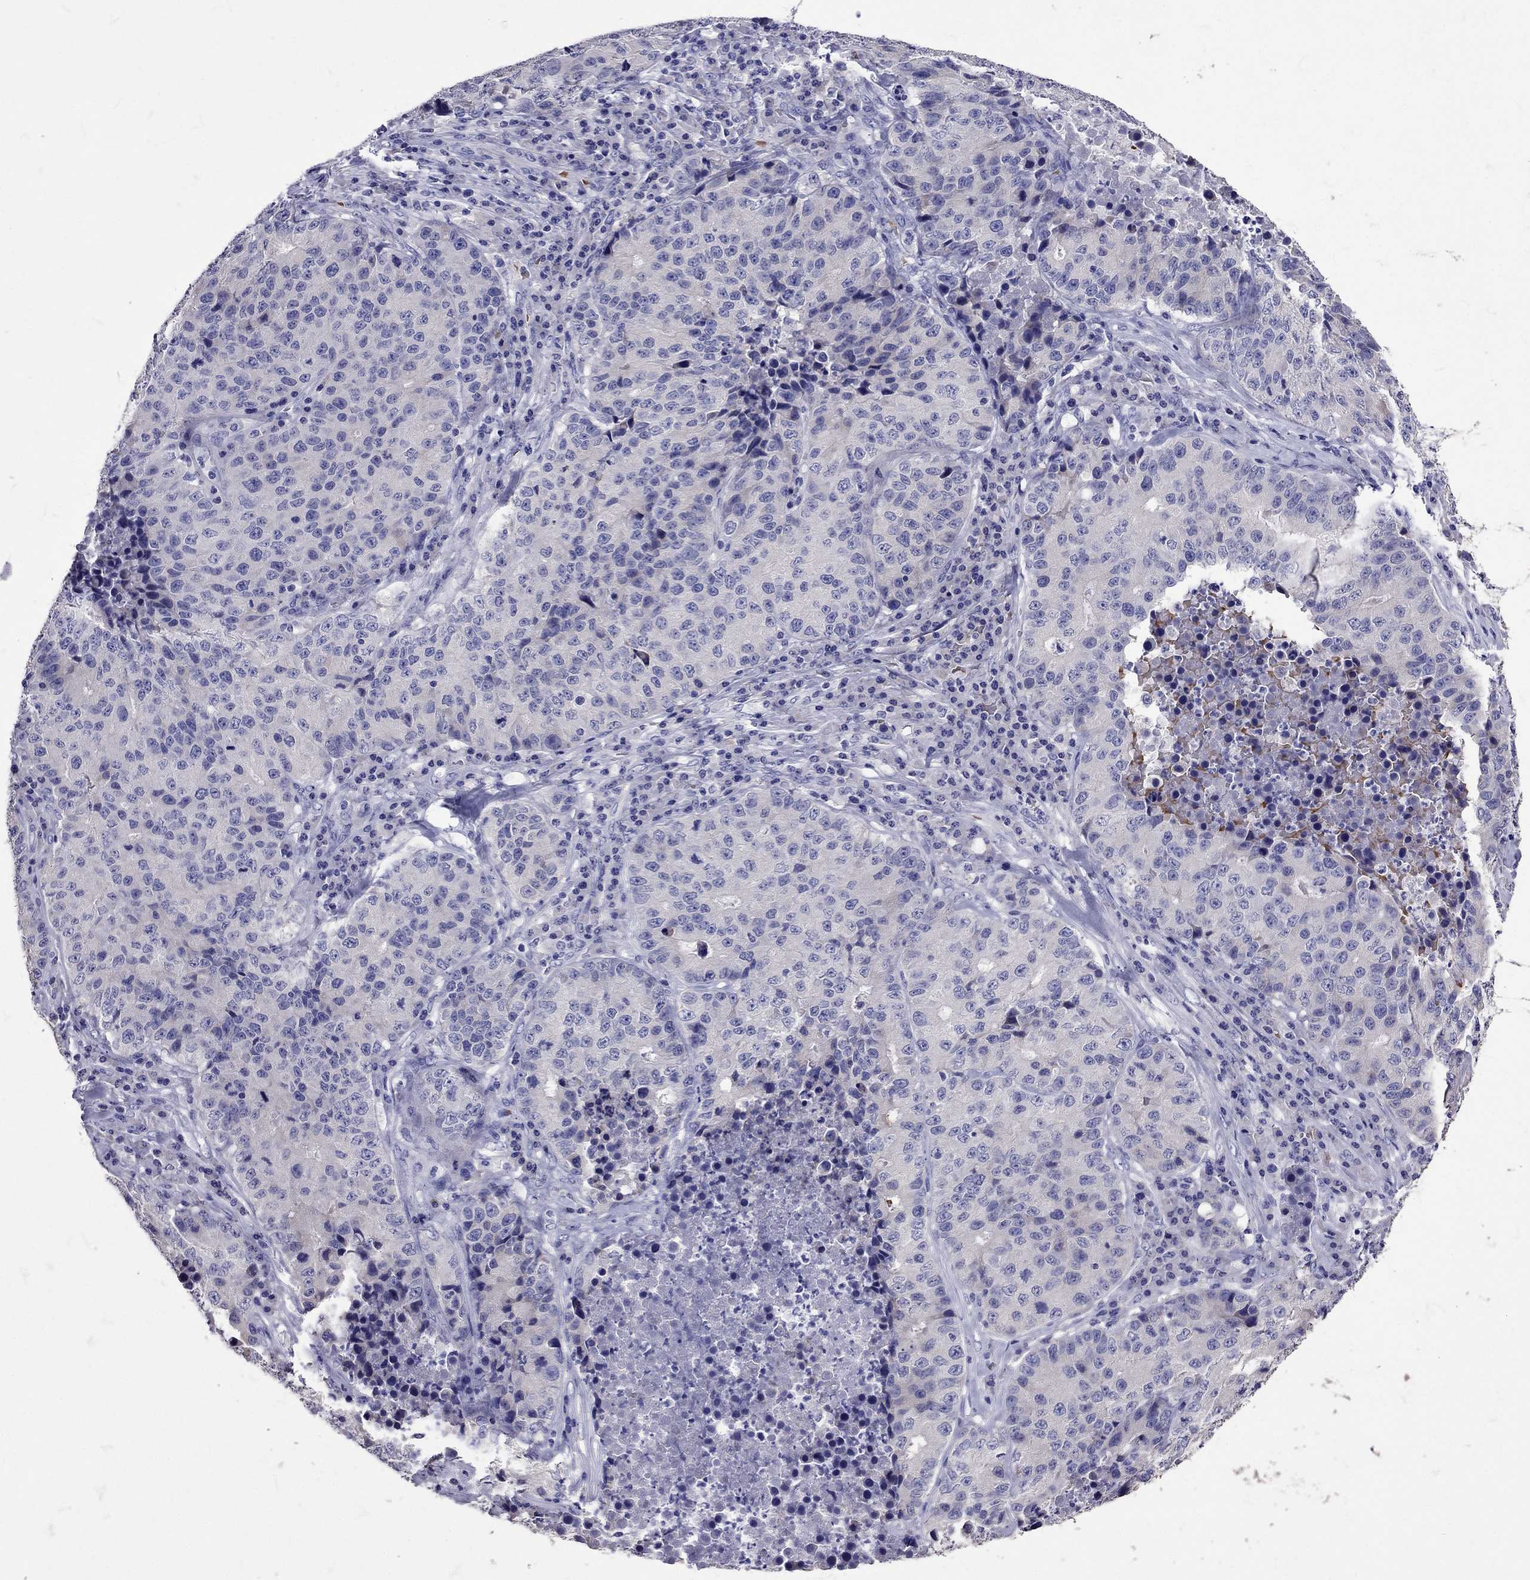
{"staining": {"intensity": "negative", "quantity": "none", "location": "none"}, "tissue": "stomach cancer", "cell_type": "Tumor cells", "image_type": "cancer", "snomed": [{"axis": "morphology", "description": "Adenocarcinoma, NOS"}, {"axis": "topography", "description": "Stomach"}], "caption": "Image shows no significant protein staining in tumor cells of stomach adenocarcinoma.", "gene": "TBR1", "patient": {"sex": "male", "age": 71}}